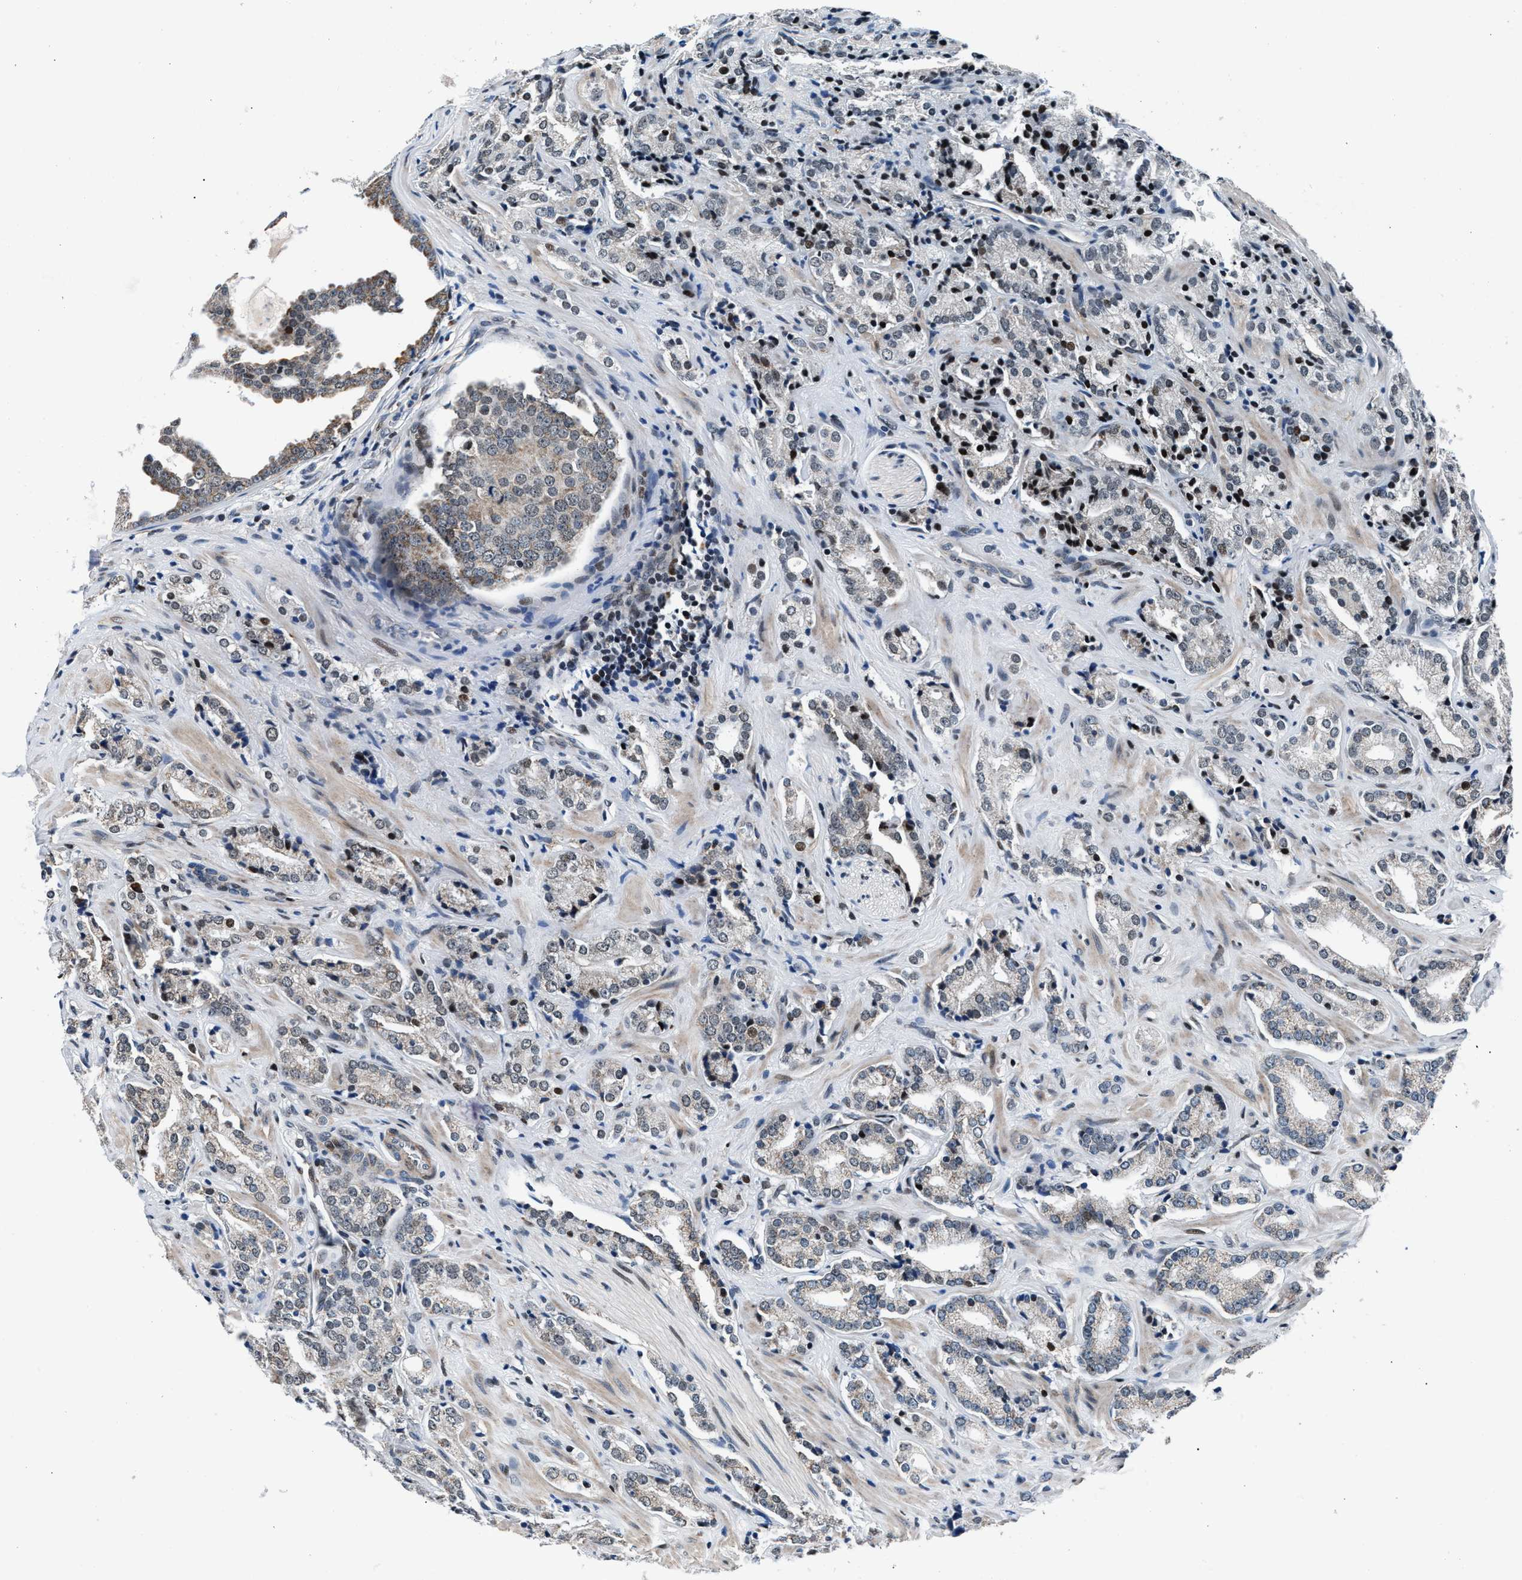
{"staining": {"intensity": "moderate", "quantity": "<25%", "location": "nuclear"}, "tissue": "prostate cancer", "cell_type": "Tumor cells", "image_type": "cancer", "snomed": [{"axis": "morphology", "description": "Adenocarcinoma, High grade"}, {"axis": "topography", "description": "Prostate"}], "caption": "DAB (3,3'-diaminobenzidine) immunohistochemical staining of human prostate cancer demonstrates moderate nuclear protein staining in approximately <25% of tumor cells. Nuclei are stained in blue.", "gene": "PRRC2B", "patient": {"sex": "male", "age": 71}}